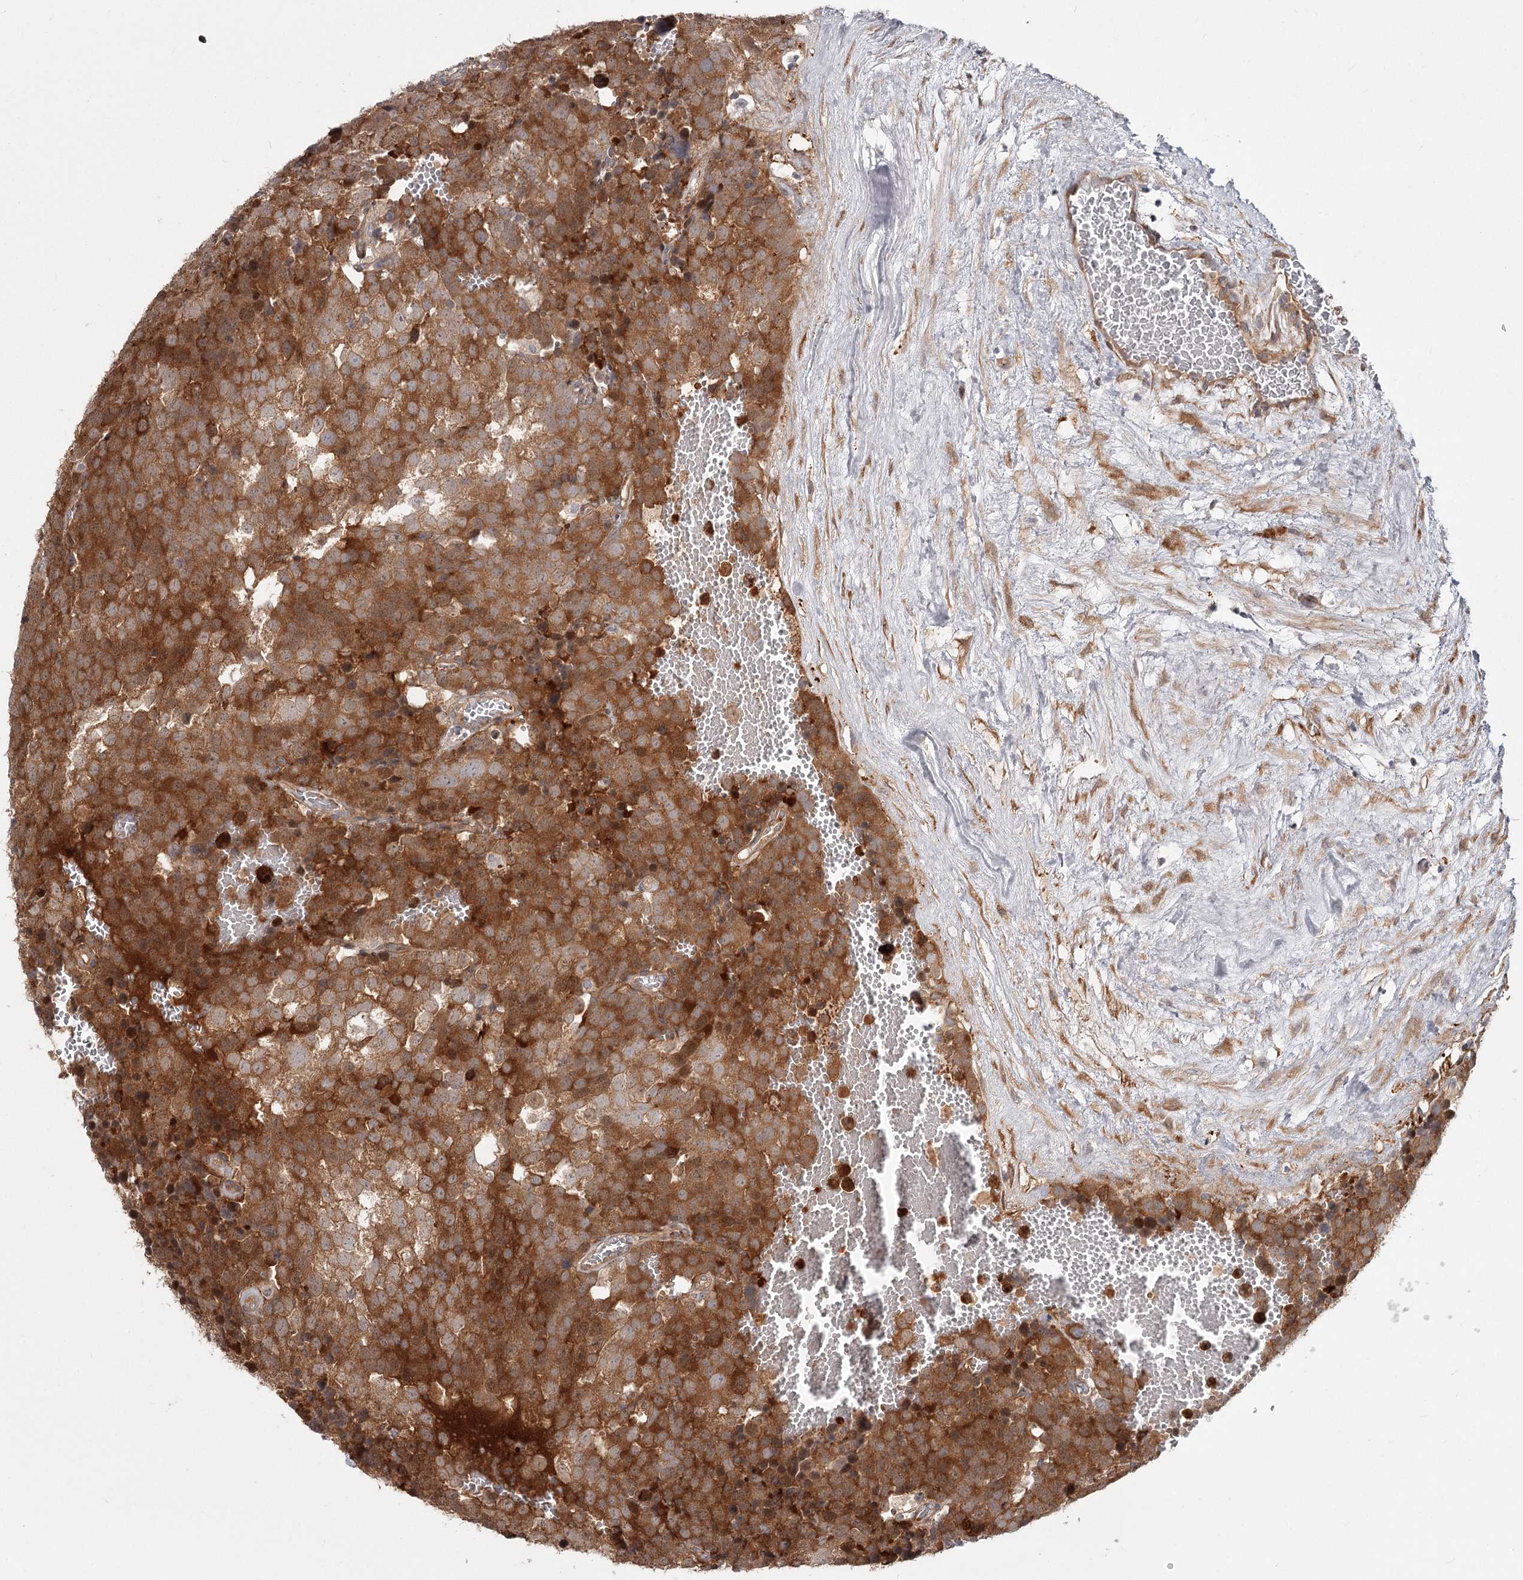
{"staining": {"intensity": "moderate", "quantity": ">75%", "location": "cytoplasmic/membranous"}, "tissue": "testis cancer", "cell_type": "Tumor cells", "image_type": "cancer", "snomed": [{"axis": "morphology", "description": "Seminoma, NOS"}, {"axis": "topography", "description": "Testis"}], "caption": "Moderate cytoplasmic/membranous protein staining is present in approximately >75% of tumor cells in testis cancer (seminoma).", "gene": "CCNG2", "patient": {"sex": "male", "age": 71}}